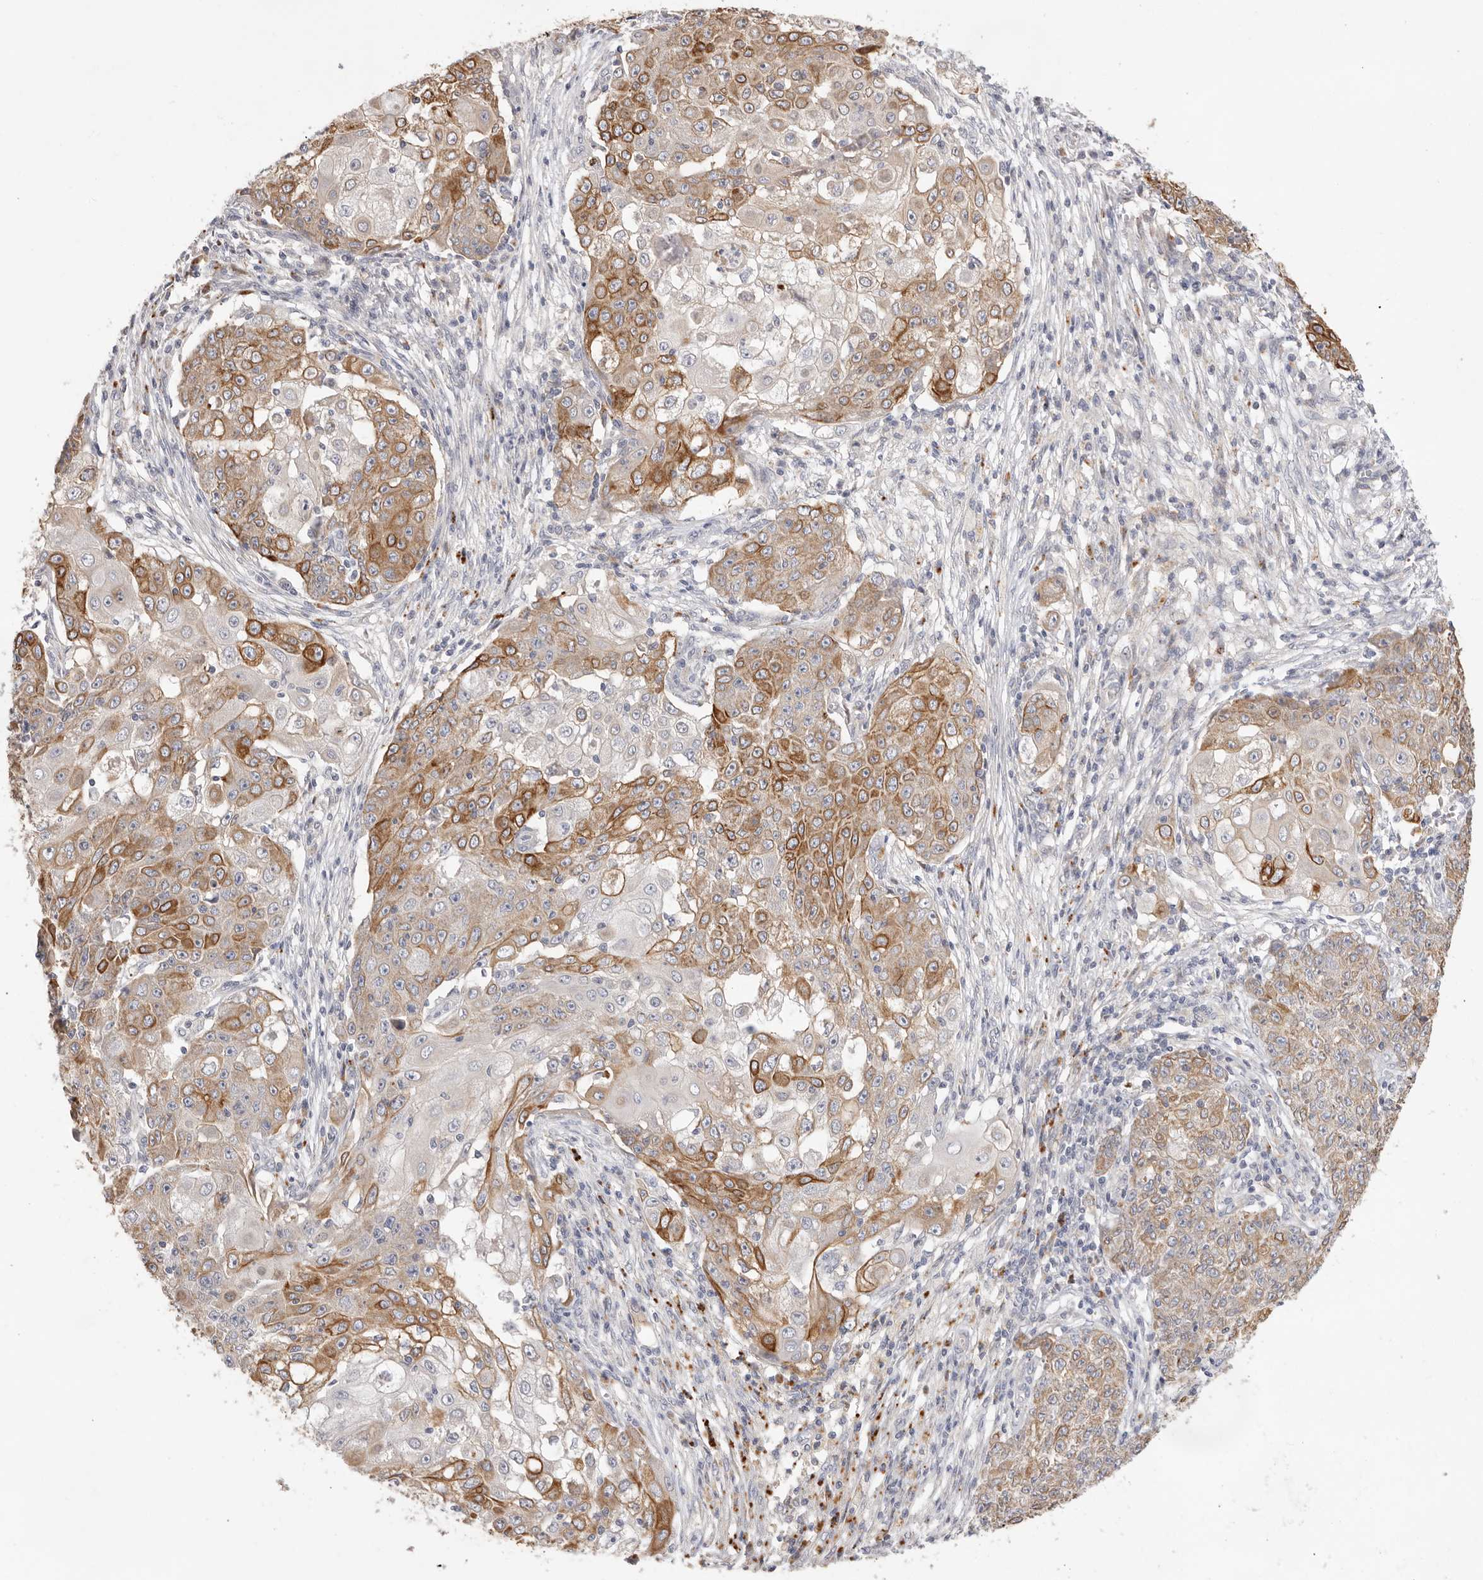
{"staining": {"intensity": "moderate", "quantity": ">75%", "location": "cytoplasmic/membranous"}, "tissue": "ovarian cancer", "cell_type": "Tumor cells", "image_type": "cancer", "snomed": [{"axis": "morphology", "description": "Carcinoma, endometroid"}, {"axis": "topography", "description": "Ovary"}], "caption": "Immunohistochemical staining of human endometroid carcinoma (ovarian) demonstrates medium levels of moderate cytoplasmic/membranous protein positivity in about >75% of tumor cells.", "gene": "USH1C", "patient": {"sex": "female", "age": 42}}